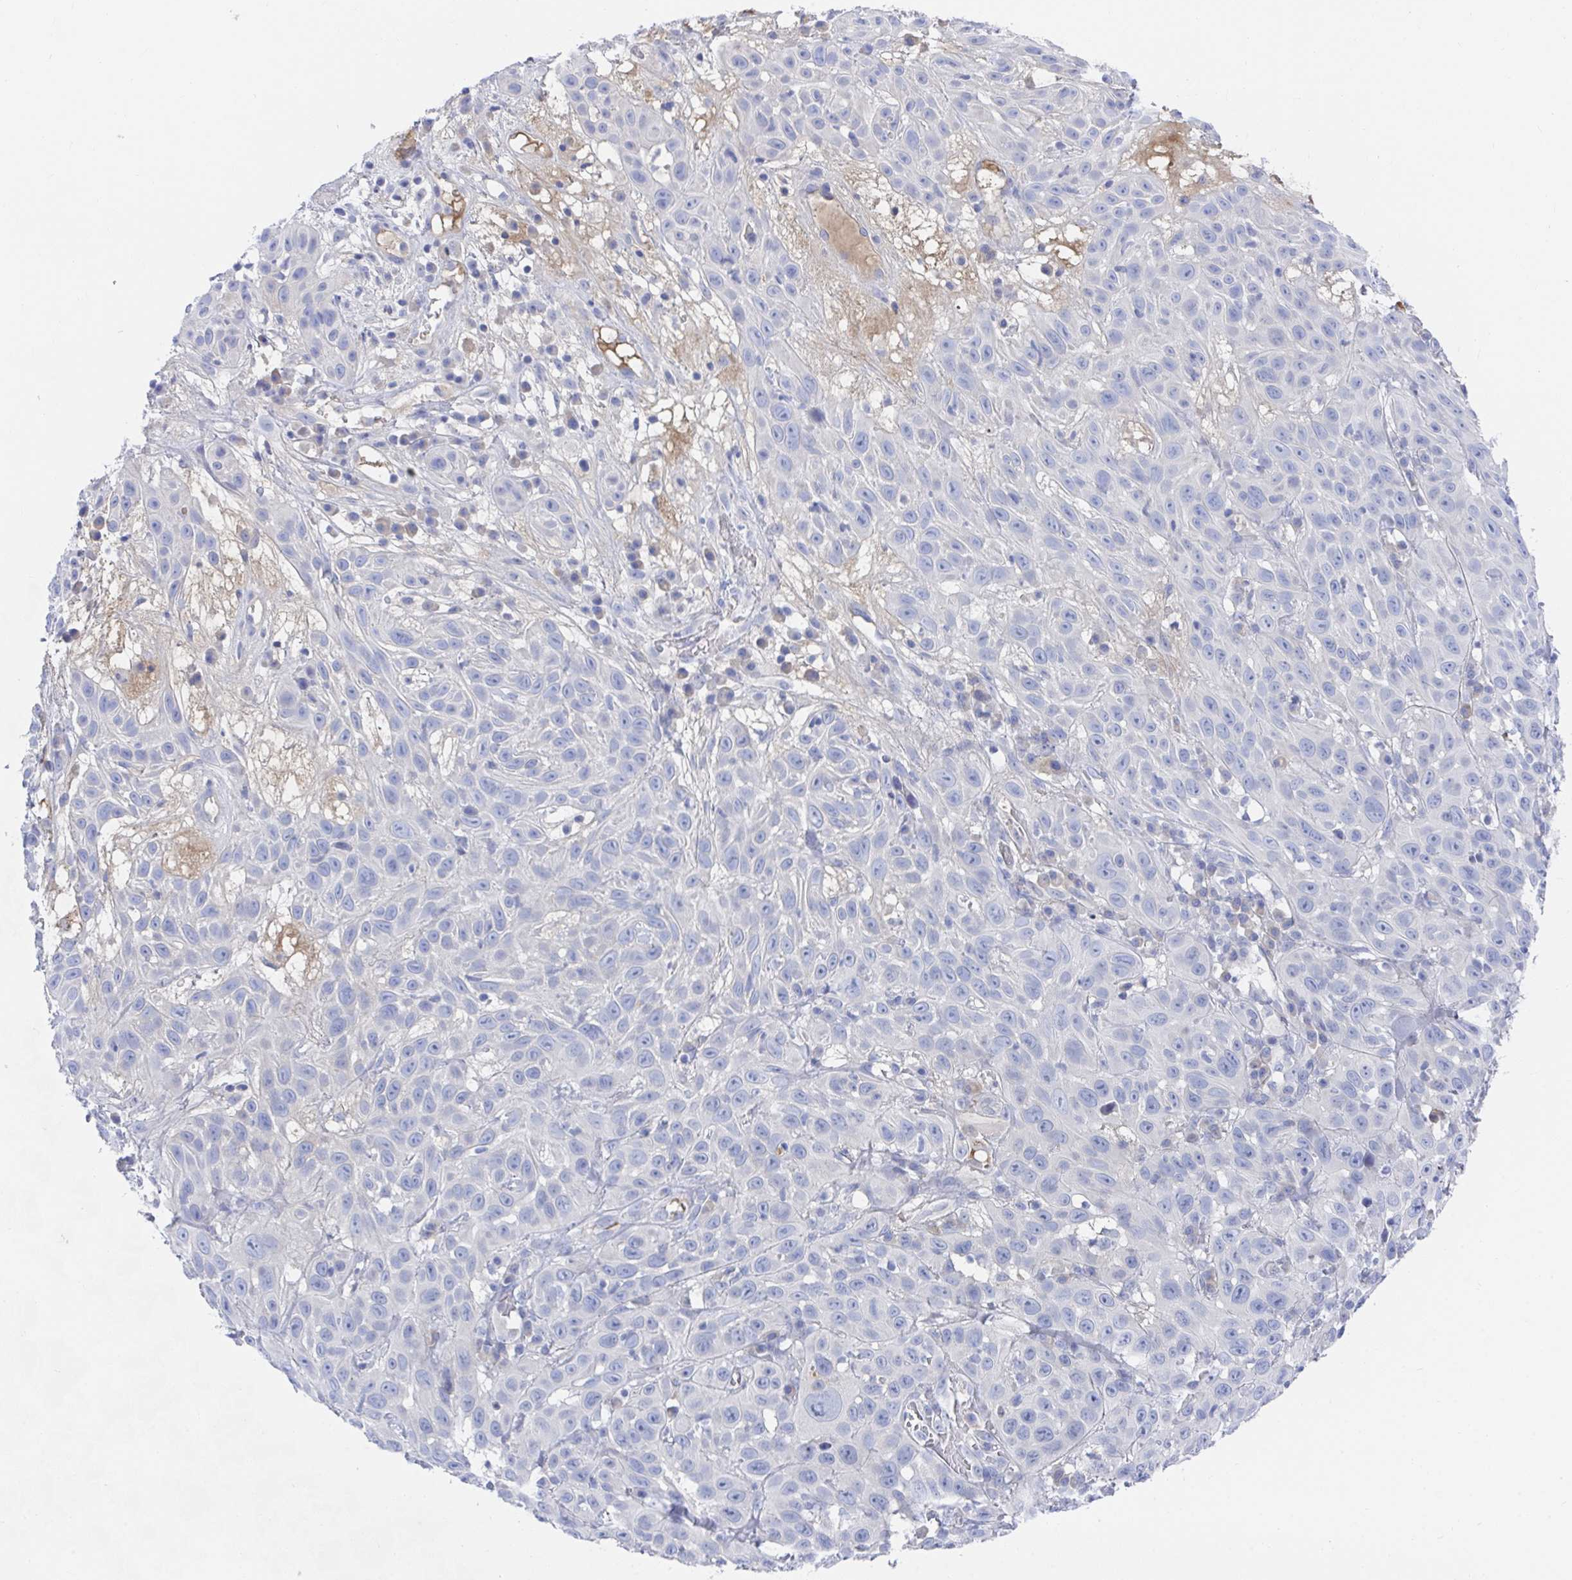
{"staining": {"intensity": "negative", "quantity": "none", "location": "none"}, "tissue": "skin cancer", "cell_type": "Tumor cells", "image_type": "cancer", "snomed": [{"axis": "morphology", "description": "Squamous cell carcinoma, NOS"}, {"axis": "topography", "description": "Skin"}], "caption": "Immunohistochemistry (IHC) micrograph of skin cancer (squamous cell carcinoma) stained for a protein (brown), which shows no staining in tumor cells.", "gene": "TNFAIP6", "patient": {"sex": "male", "age": 82}}